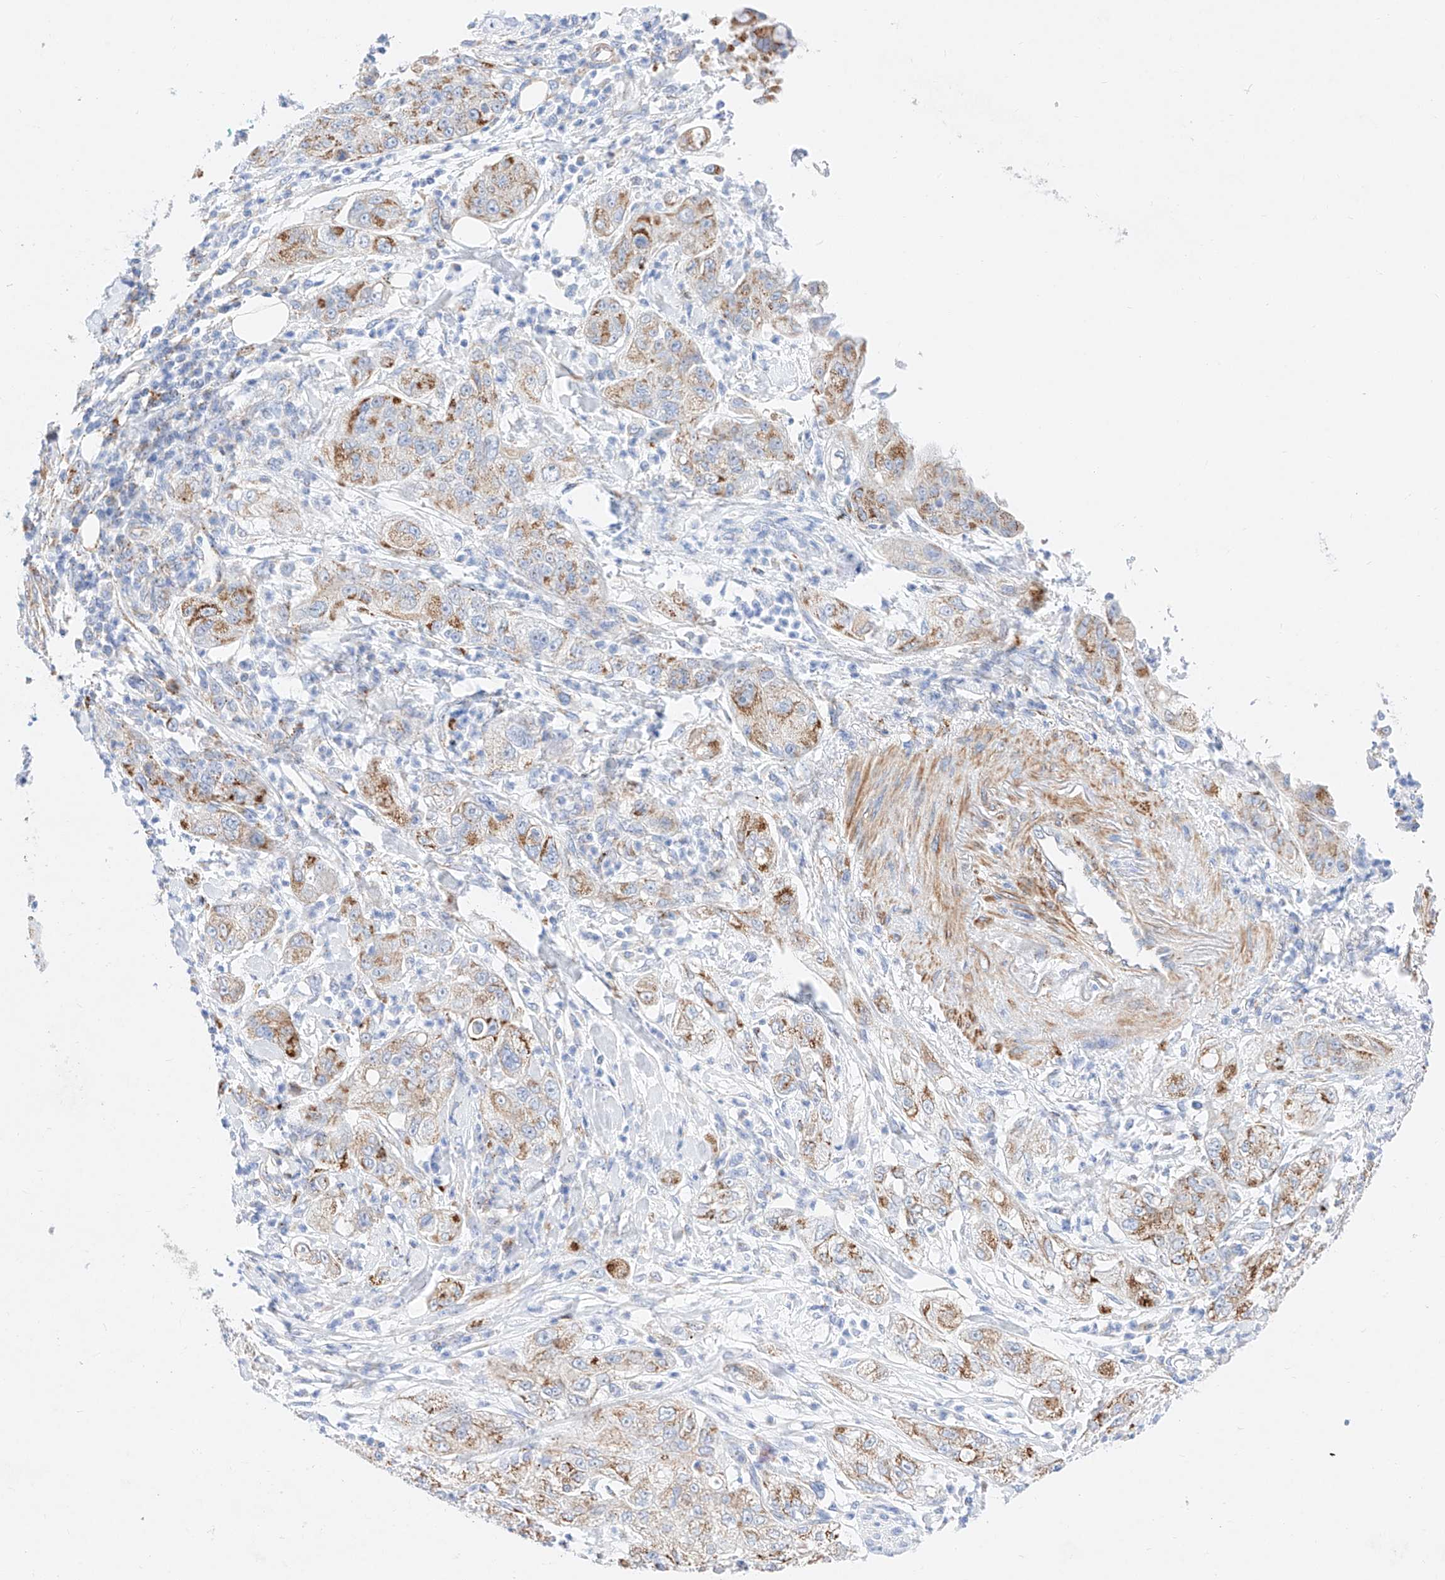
{"staining": {"intensity": "moderate", "quantity": "25%-75%", "location": "cytoplasmic/membranous"}, "tissue": "pancreatic cancer", "cell_type": "Tumor cells", "image_type": "cancer", "snomed": [{"axis": "morphology", "description": "Adenocarcinoma, NOS"}, {"axis": "topography", "description": "Pancreas"}], "caption": "This histopathology image demonstrates immunohistochemistry staining of pancreatic cancer, with medium moderate cytoplasmic/membranous expression in approximately 25%-75% of tumor cells.", "gene": "C6orf62", "patient": {"sex": "female", "age": 78}}